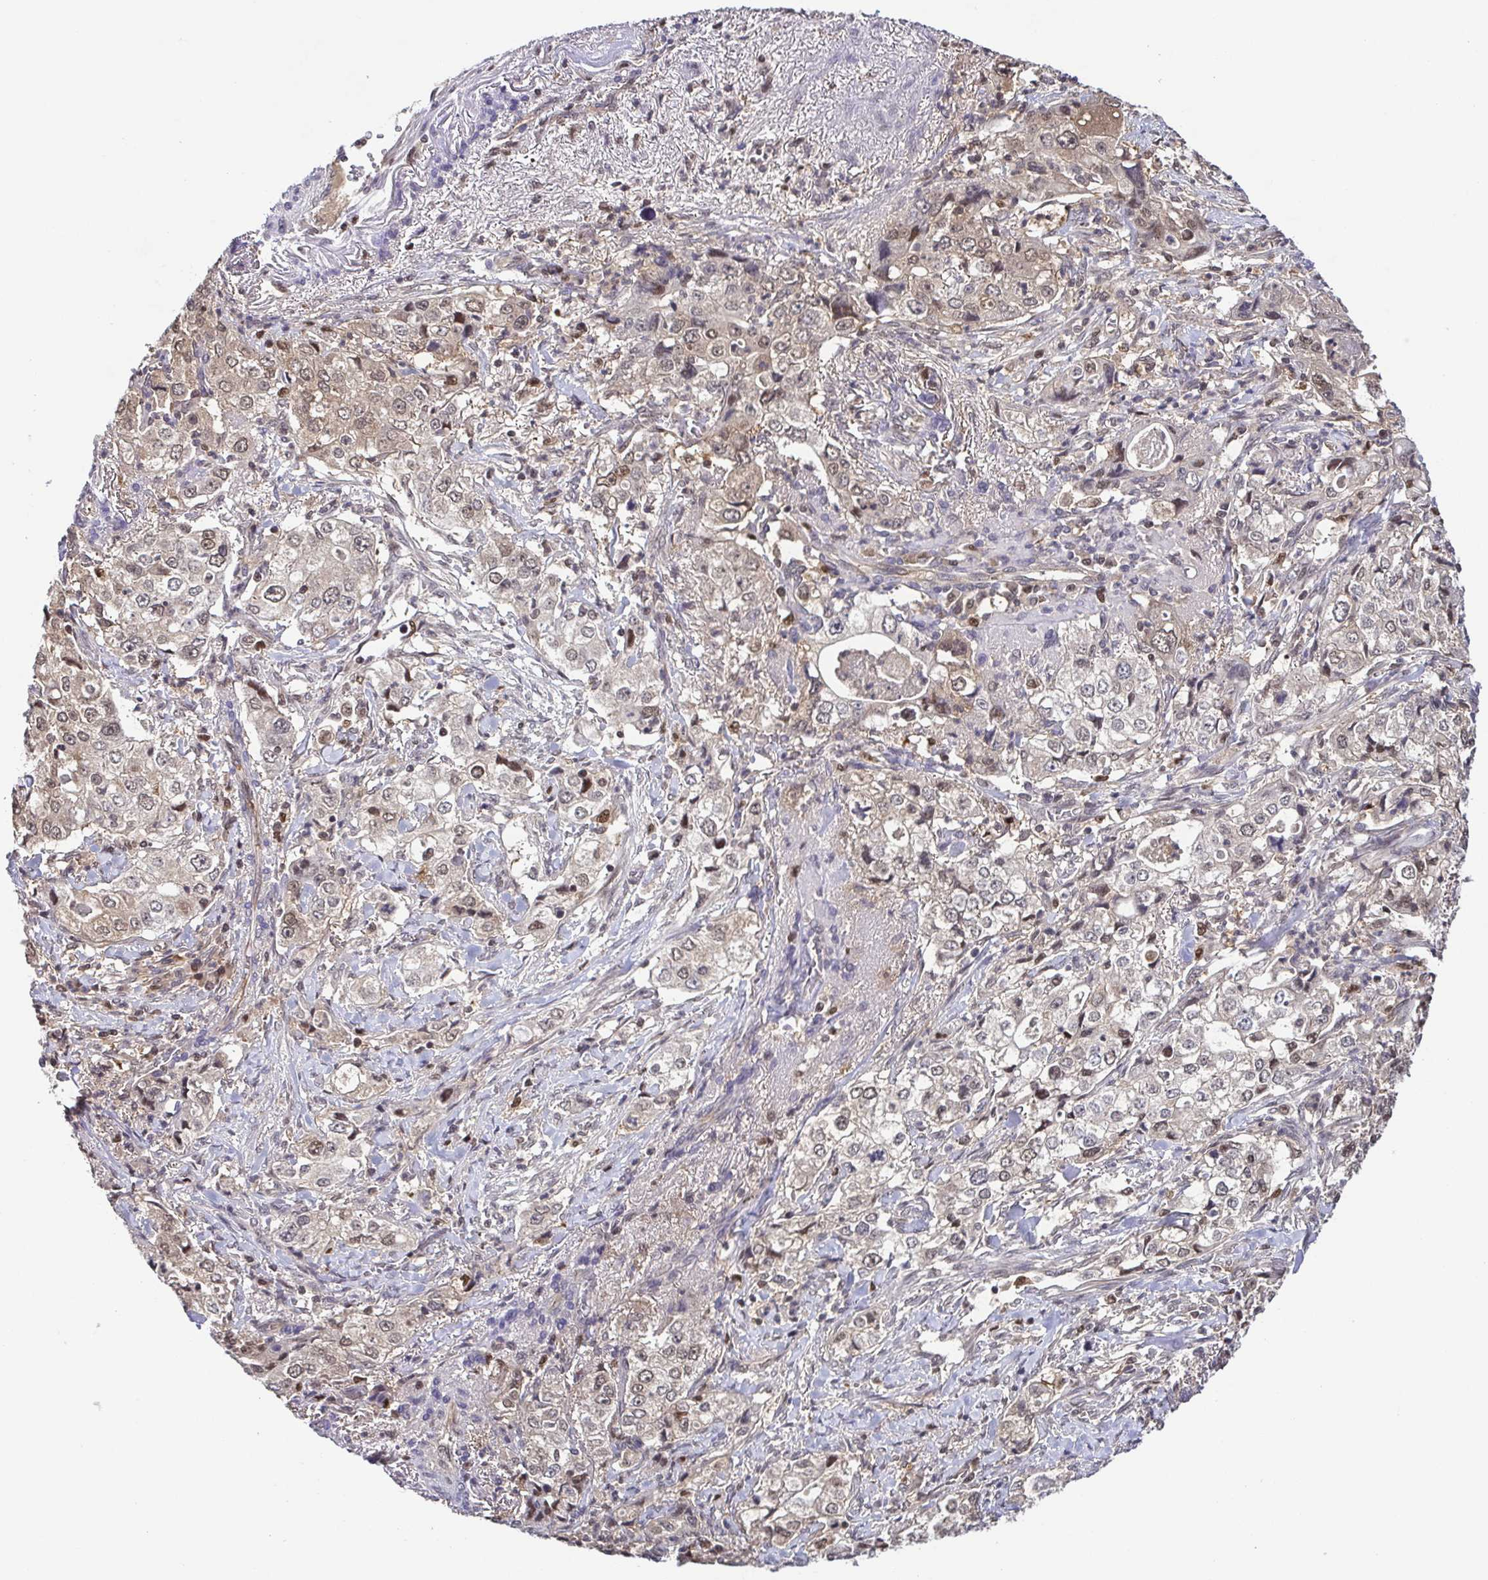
{"staining": {"intensity": "weak", "quantity": ">75%", "location": "cytoplasmic/membranous,nuclear"}, "tissue": "stomach cancer", "cell_type": "Tumor cells", "image_type": "cancer", "snomed": [{"axis": "morphology", "description": "Adenocarcinoma, NOS"}, {"axis": "topography", "description": "Stomach, upper"}], "caption": "IHC (DAB) staining of human stomach cancer reveals weak cytoplasmic/membranous and nuclear protein expression in approximately >75% of tumor cells. Using DAB (3,3'-diaminobenzidine) (brown) and hematoxylin (blue) stains, captured at high magnification using brightfield microscopy.", "gene": "PSMB9", "patient": {"sex": "male", "age": 75}}